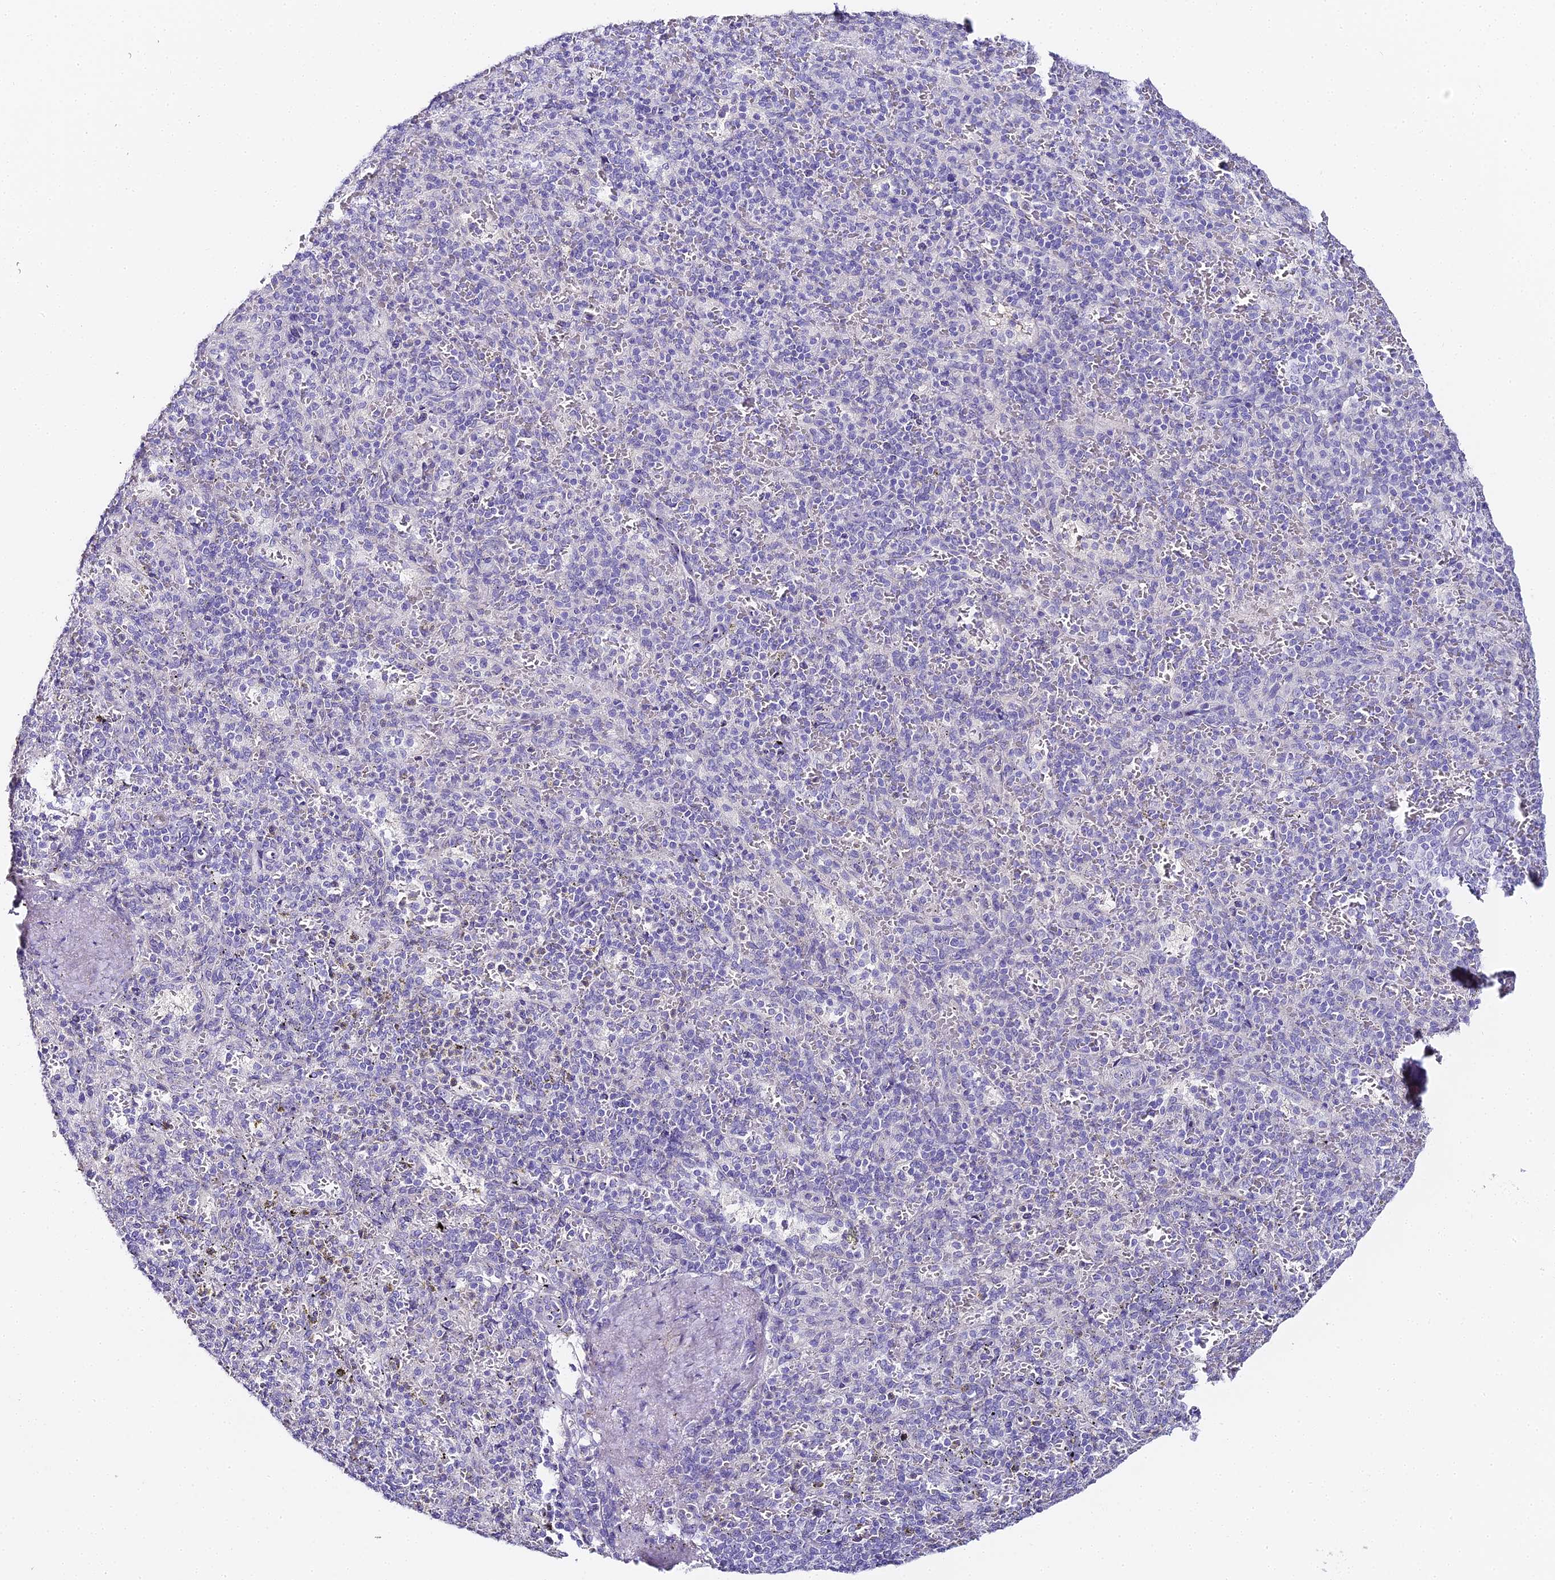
{"staining": {"intensity": "negative", "quantity": "none", "location": "none"}, "tissue": "spleen", "cell_type": "Cells in red pulp", "image_type": "normal", "snomed": [{"axis": "morphology", "description": "Normal tissue, NOS"}, {"axis": "topography", "description": "Spleen"}], "caption": "High magnification brightfield microscopy of normal spleen stained with DAB (3,3'-diaminobenzidine) (brown) and counterstained with hematoxylin (blue): cells in red pulp show no significant staining.", "gene": "ABHD14A", "patient": {"sex": "male", "age": 82}}